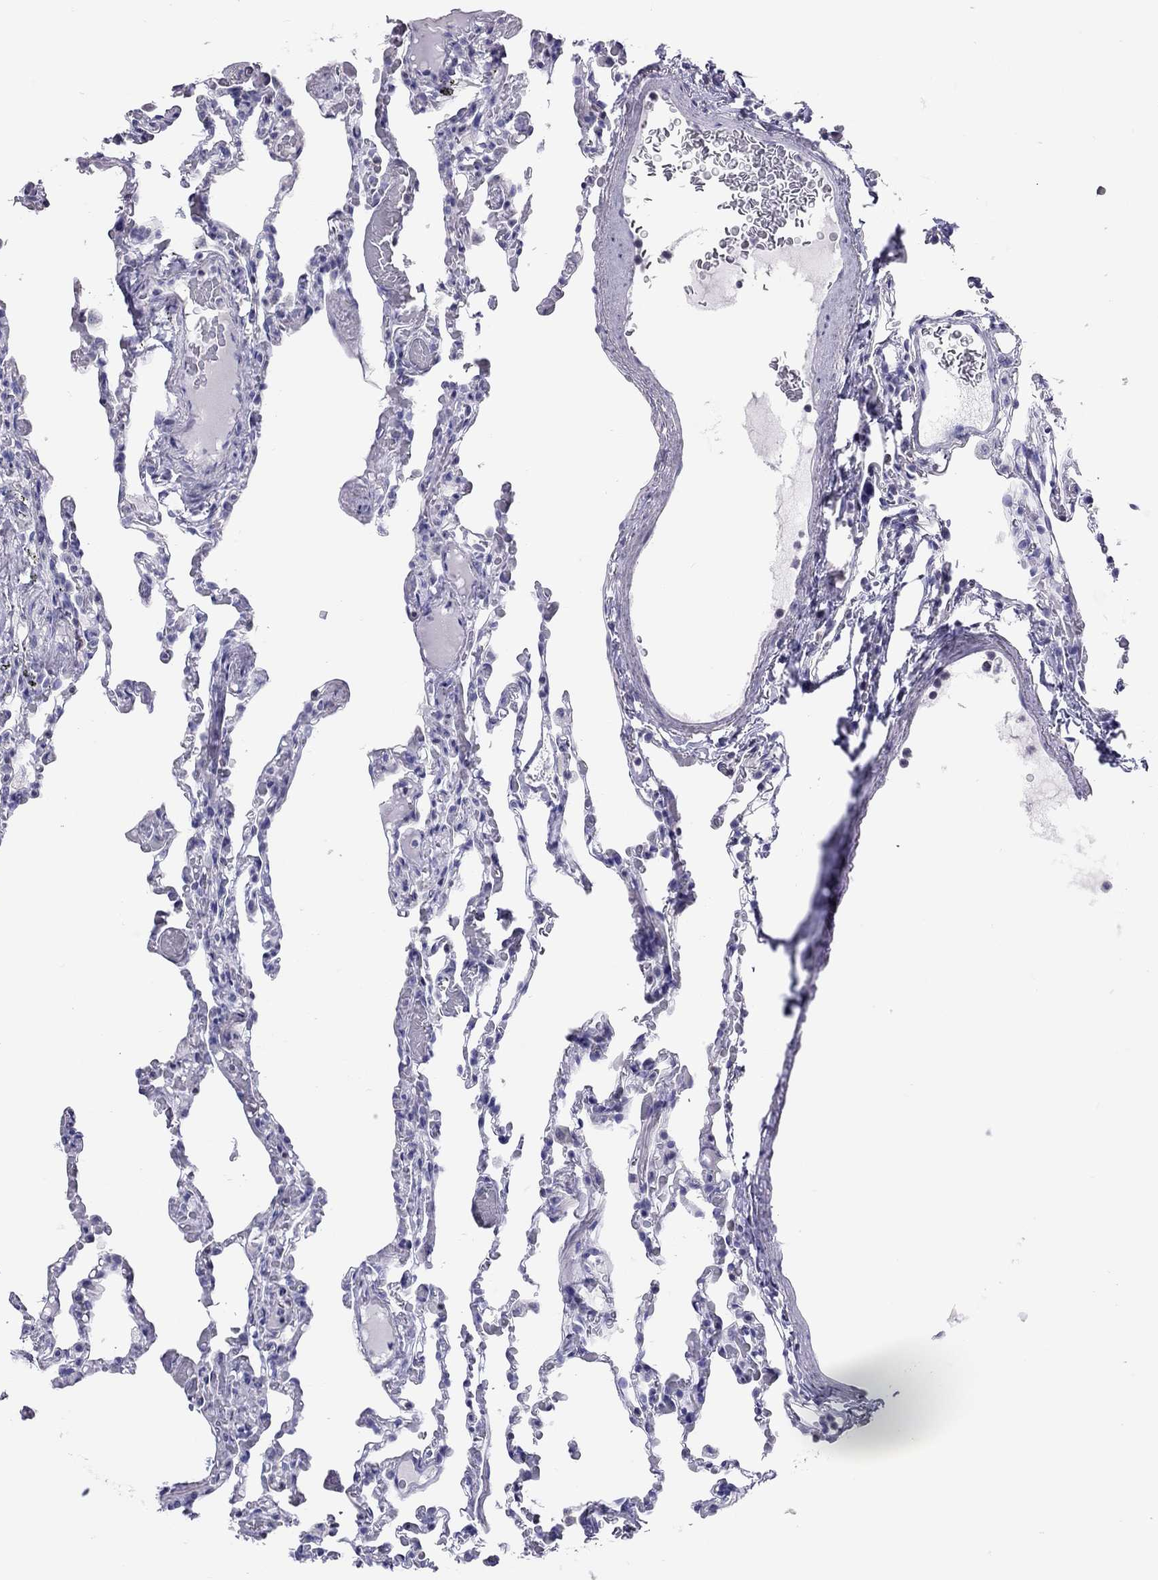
{"staining": {"intensity": "negative", "quantity": "none", "location": "none"}, "tissue": "lung", "cell_type": "Alveolar cells", "image_type": "normal", "snomed": [{"axis": "morphology", "description": "Normal tissue, NOS"}, {"axis": "topography", "description": "Lung"}], "caption": "Lung stained for a protein using IHC demonstrates no positivity alveolar cells.", "gene": "STAG3", "patient": {"sex": "female", "age": 43}}